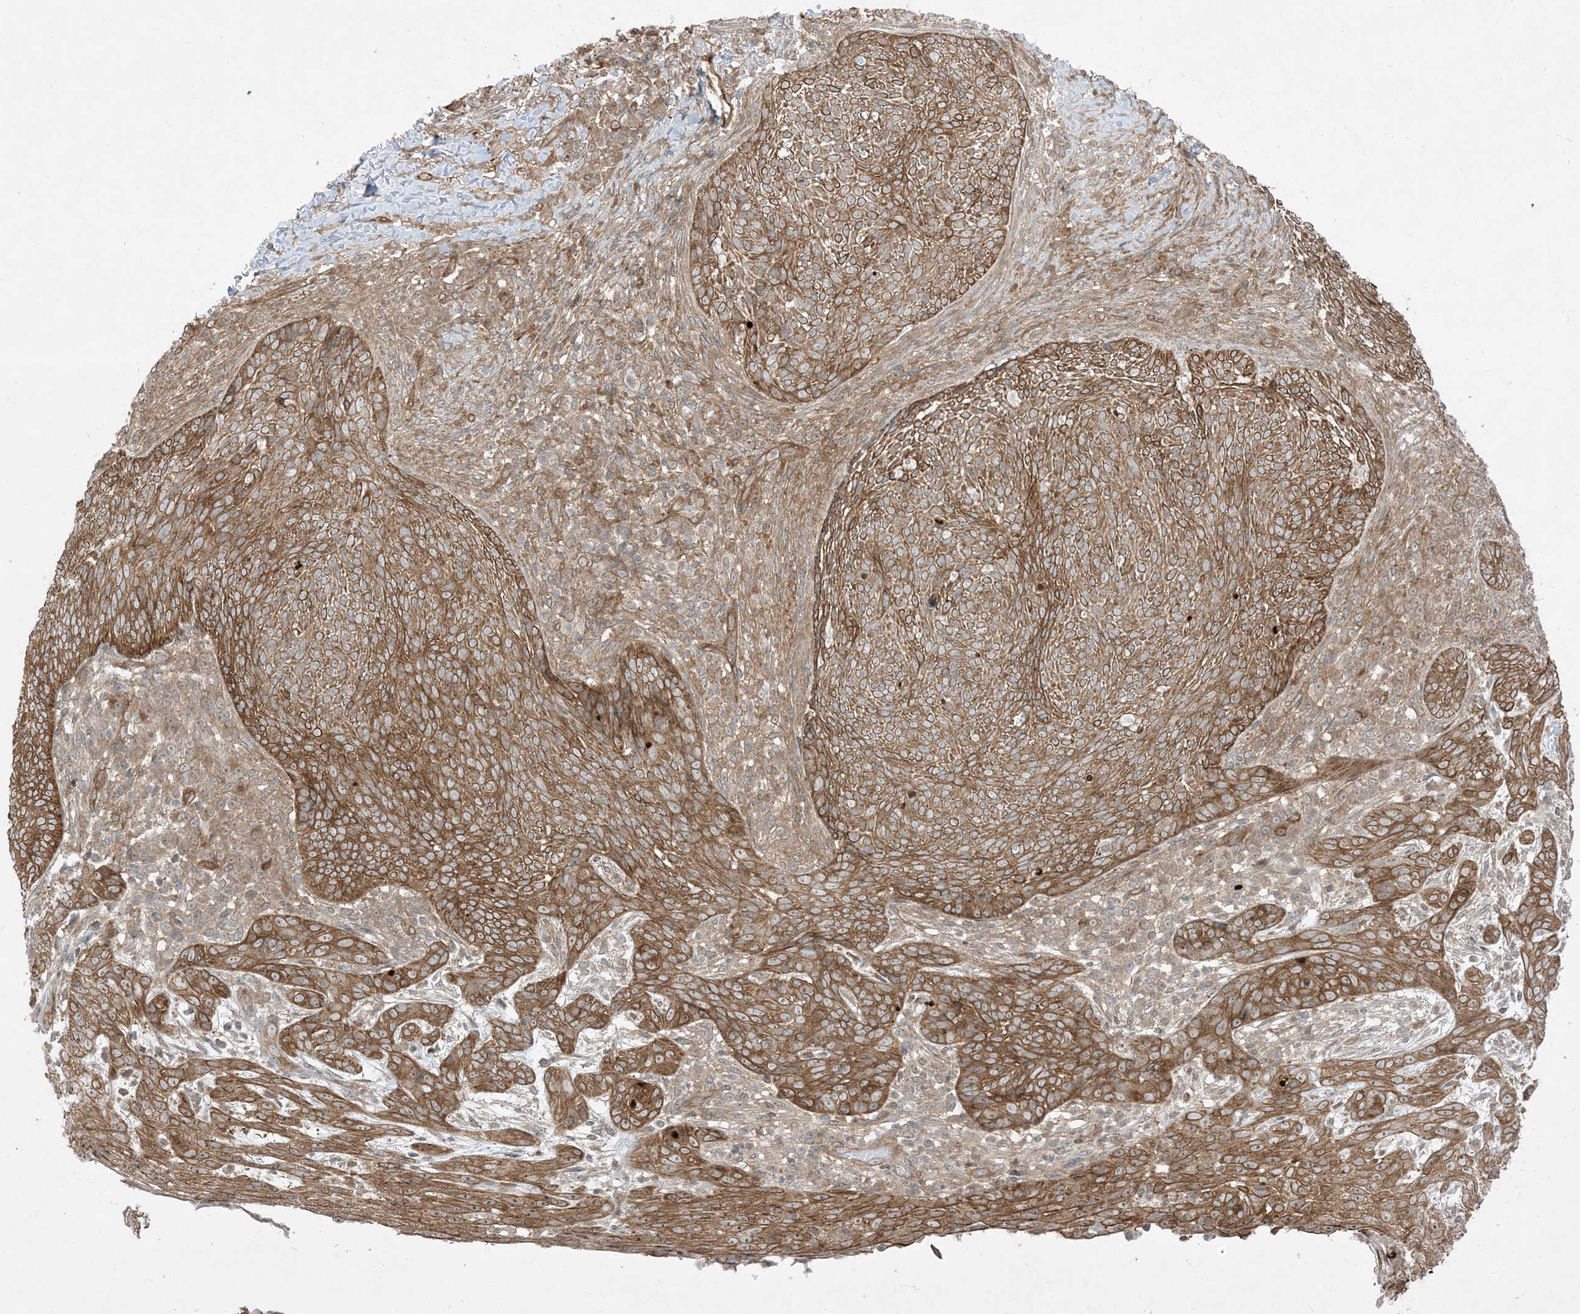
{"staining": {"intensity": "strong", "quantity": ">75%", "location": "cytoplasmic/membranous"}, "tissue": "skin cancer", "cell_type": "Tumor cells", "image_type": "cancer", "snomed": [{"axis": "morphology", "description": "Basal cell carcinoma"}, {"axis": "topography", "description": "Skin"}], "caption": "Immunohistochemistry staining of skin cancer (basal cell carcinoma), which exhibits high levels of strong cytoplasmic/membranous expression in approximately >75% of tumor cells indicating strong cytoplasmic/membranous protein positivity. The staining was performed using DAB (3,3'-diaminobenzidine) (brown) for protein detection and nuclei were counterstained in hematoxylin (blue).", "gene": "SOGA3", "patient": {"sex": "male", "age": 85}}